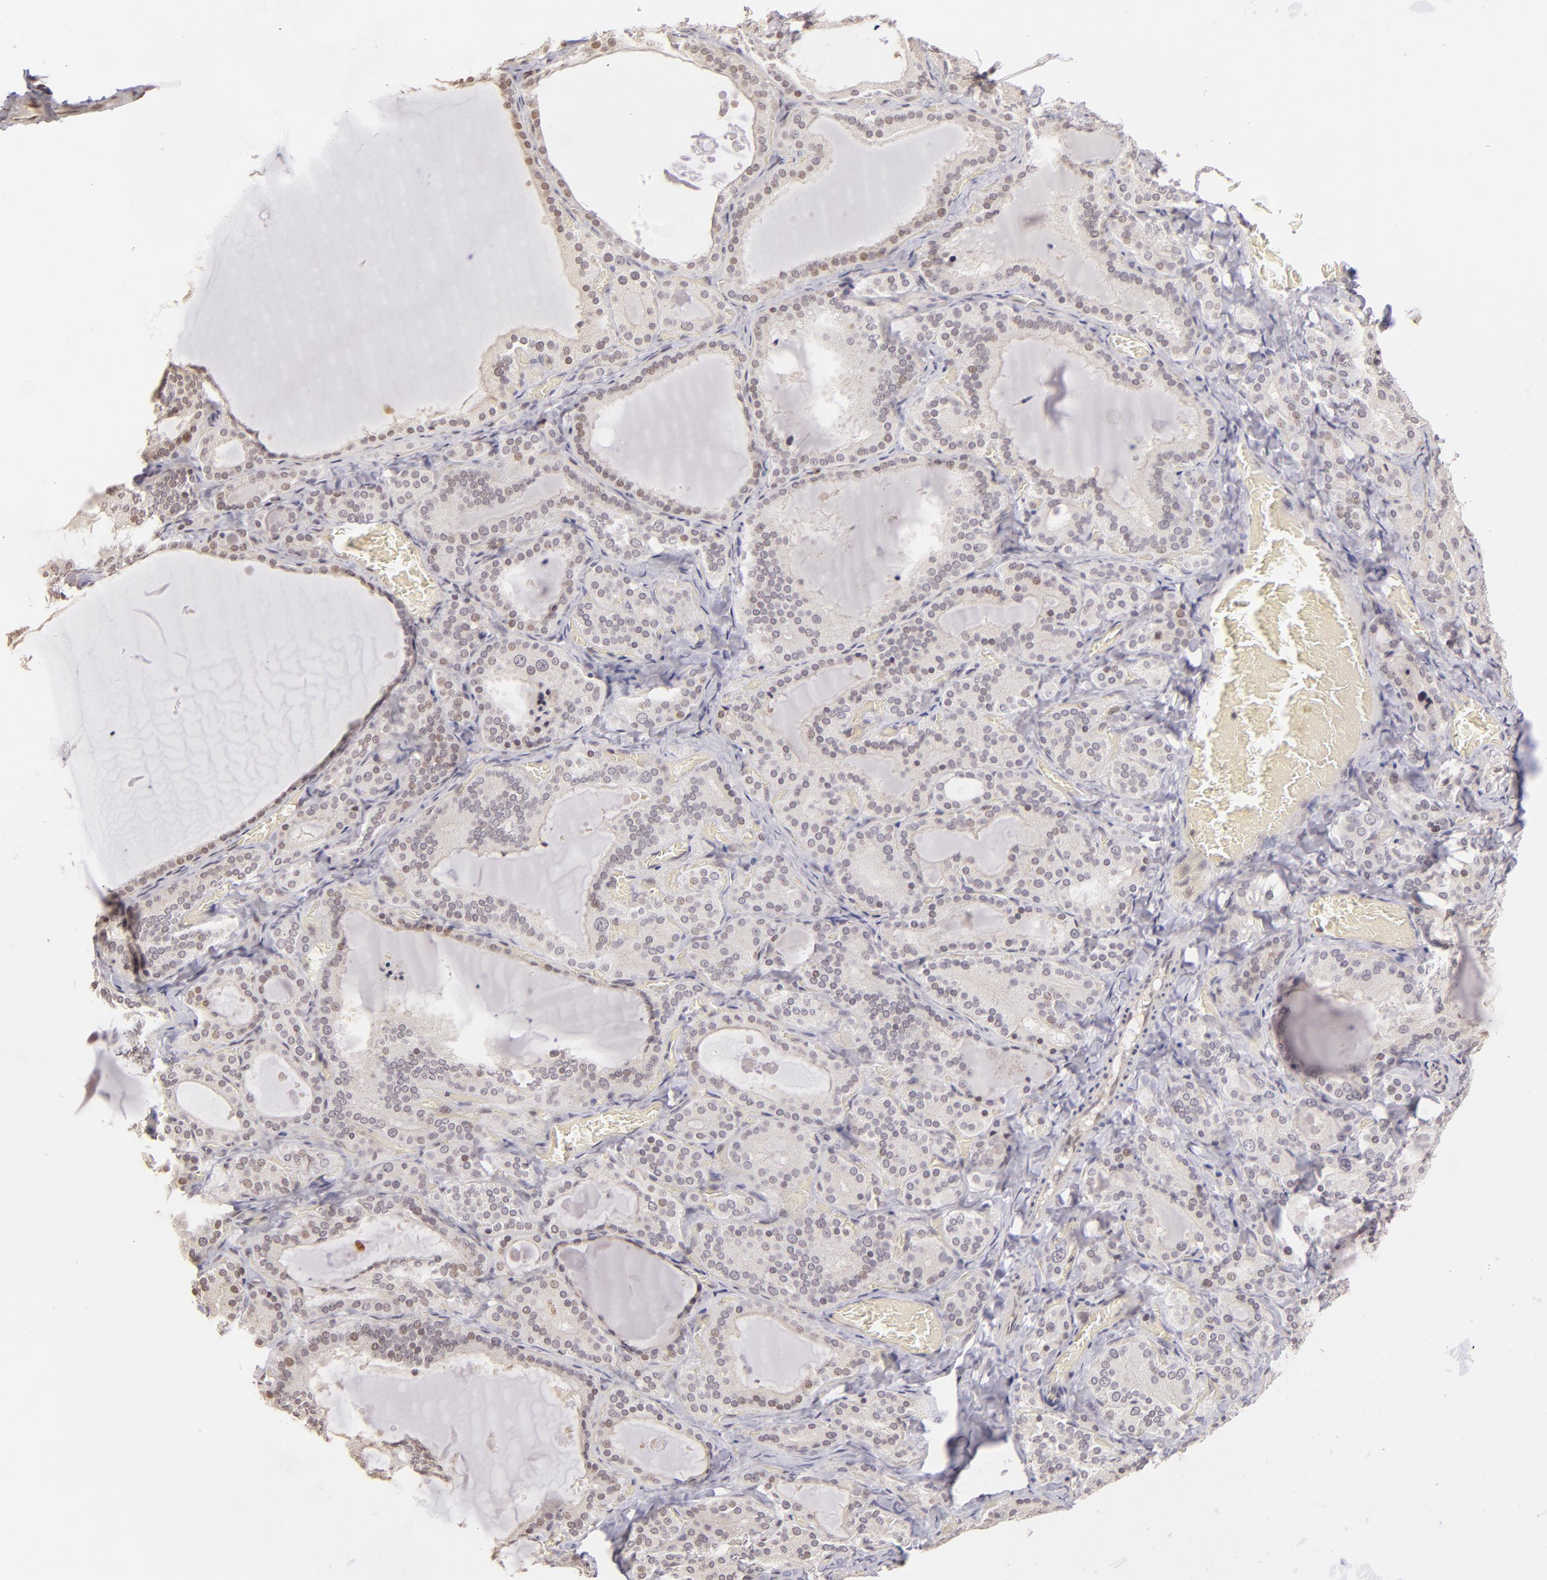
{"staining": {"intensity": "weak", "quantity": "<25%", "location": "nuclear"}, "tissue": "thyroid gland", "cell_type": "Glandular cells", "image_type": "normal", "snomed": [{"axis": "morphology", "description": "Normal tissue, NOS"}, {"axis": "topography", "description": "Thyroid gland"}], "caption": "Thyroid gland stained for a protein using immunohistochemistry shows no expression glandular cells.", "gene": "RARB", "patient": {"sex": "female", "age": 33}}